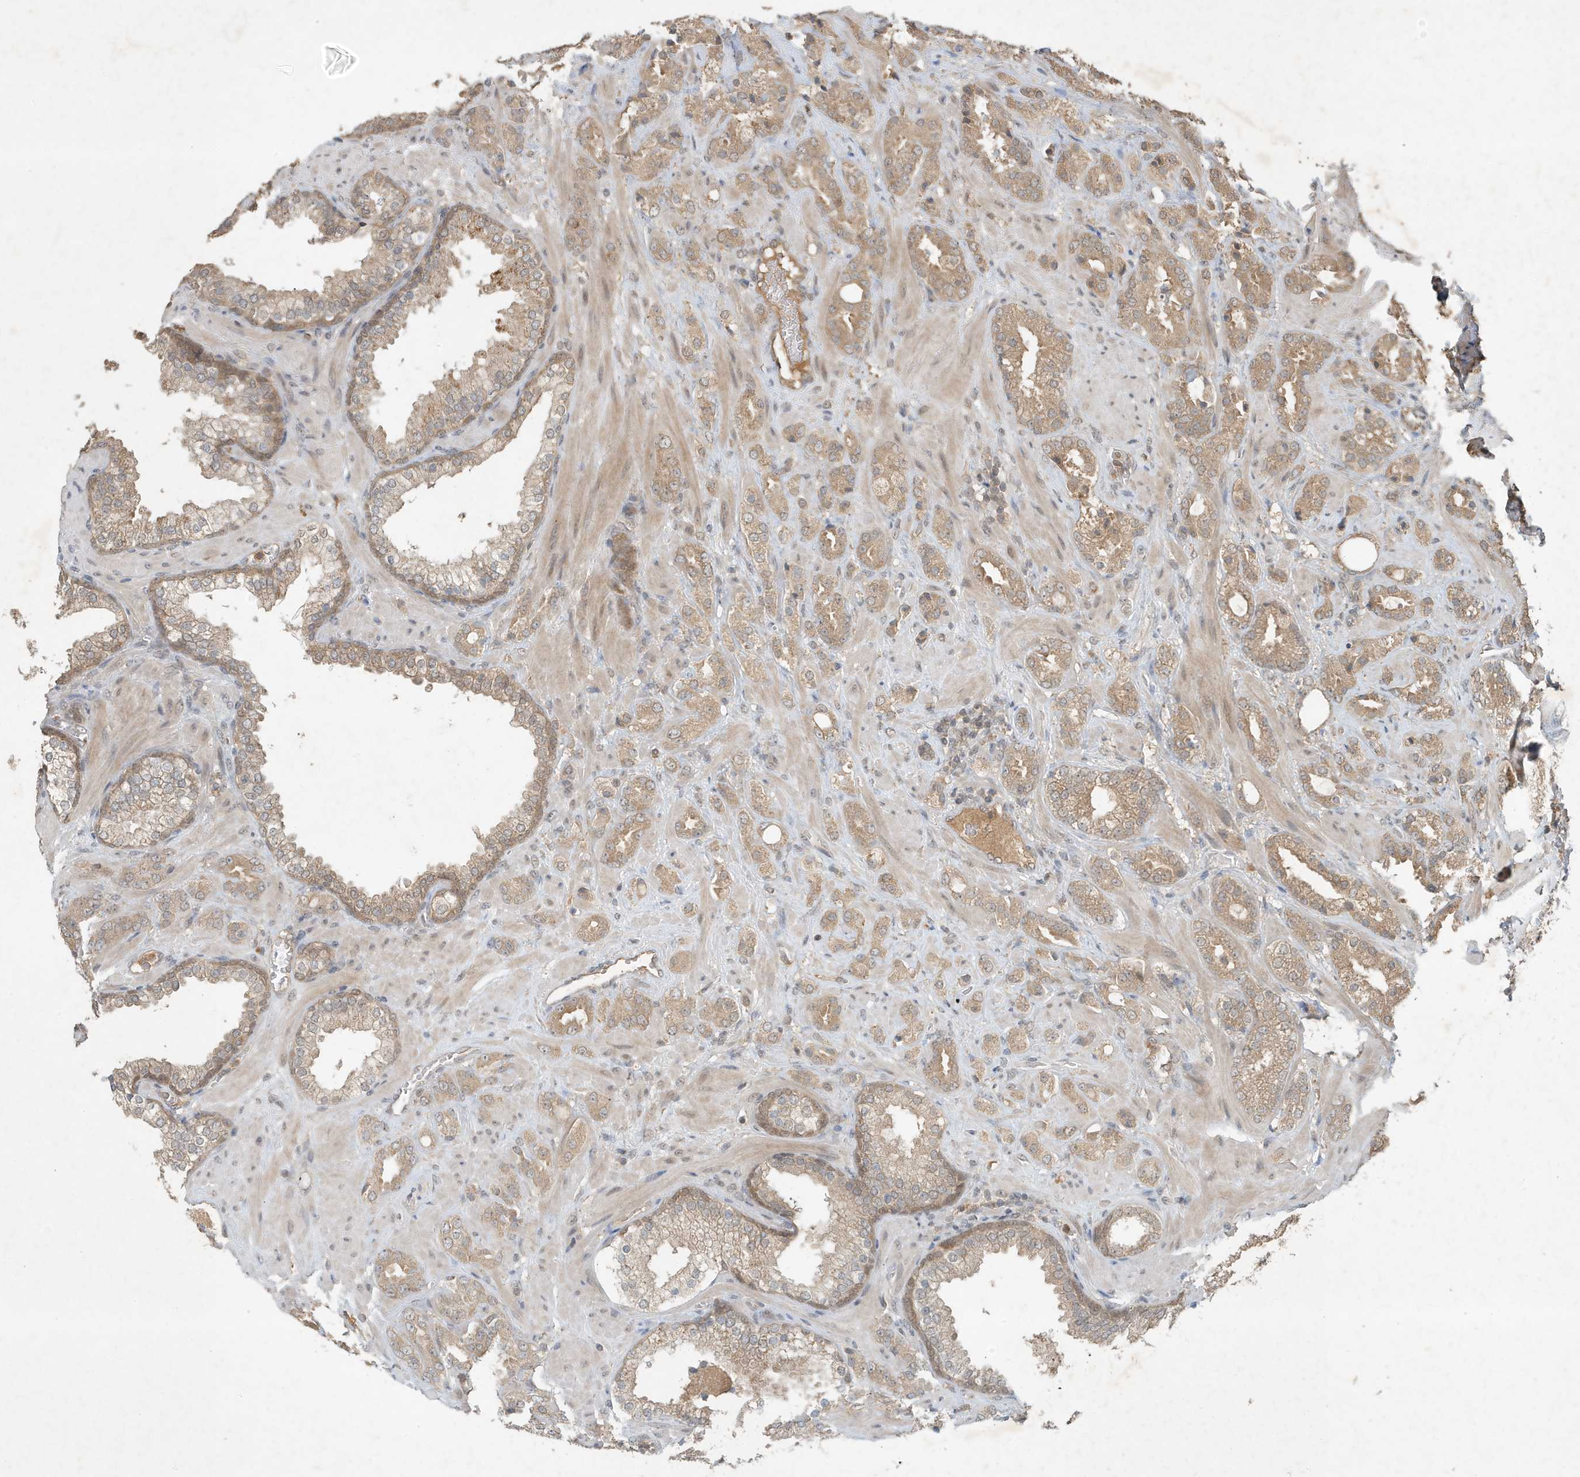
{"staining": {"intensity": "moderate", "quantity": ">75%", "location": "cytoplasmic/membranous"}, "tissue": "prostate cancer", "cell_type": "Tumor cells", "image_type": "cancer", "snomed": [{"axis": "morphology", "description": "Adenocarcinoma, High grade"}, {"axis": "topography", "description": "Prostate"}], "caption": "This is an image of immunohistochemistry staining of prostate cancer (adenocarcinoma (high-grade)), which shows moderate expression in the cytoplasmic/membranous of tumor cells.", "gene": "ABCB9", "patient": {"sex": "male", "age": 64}}